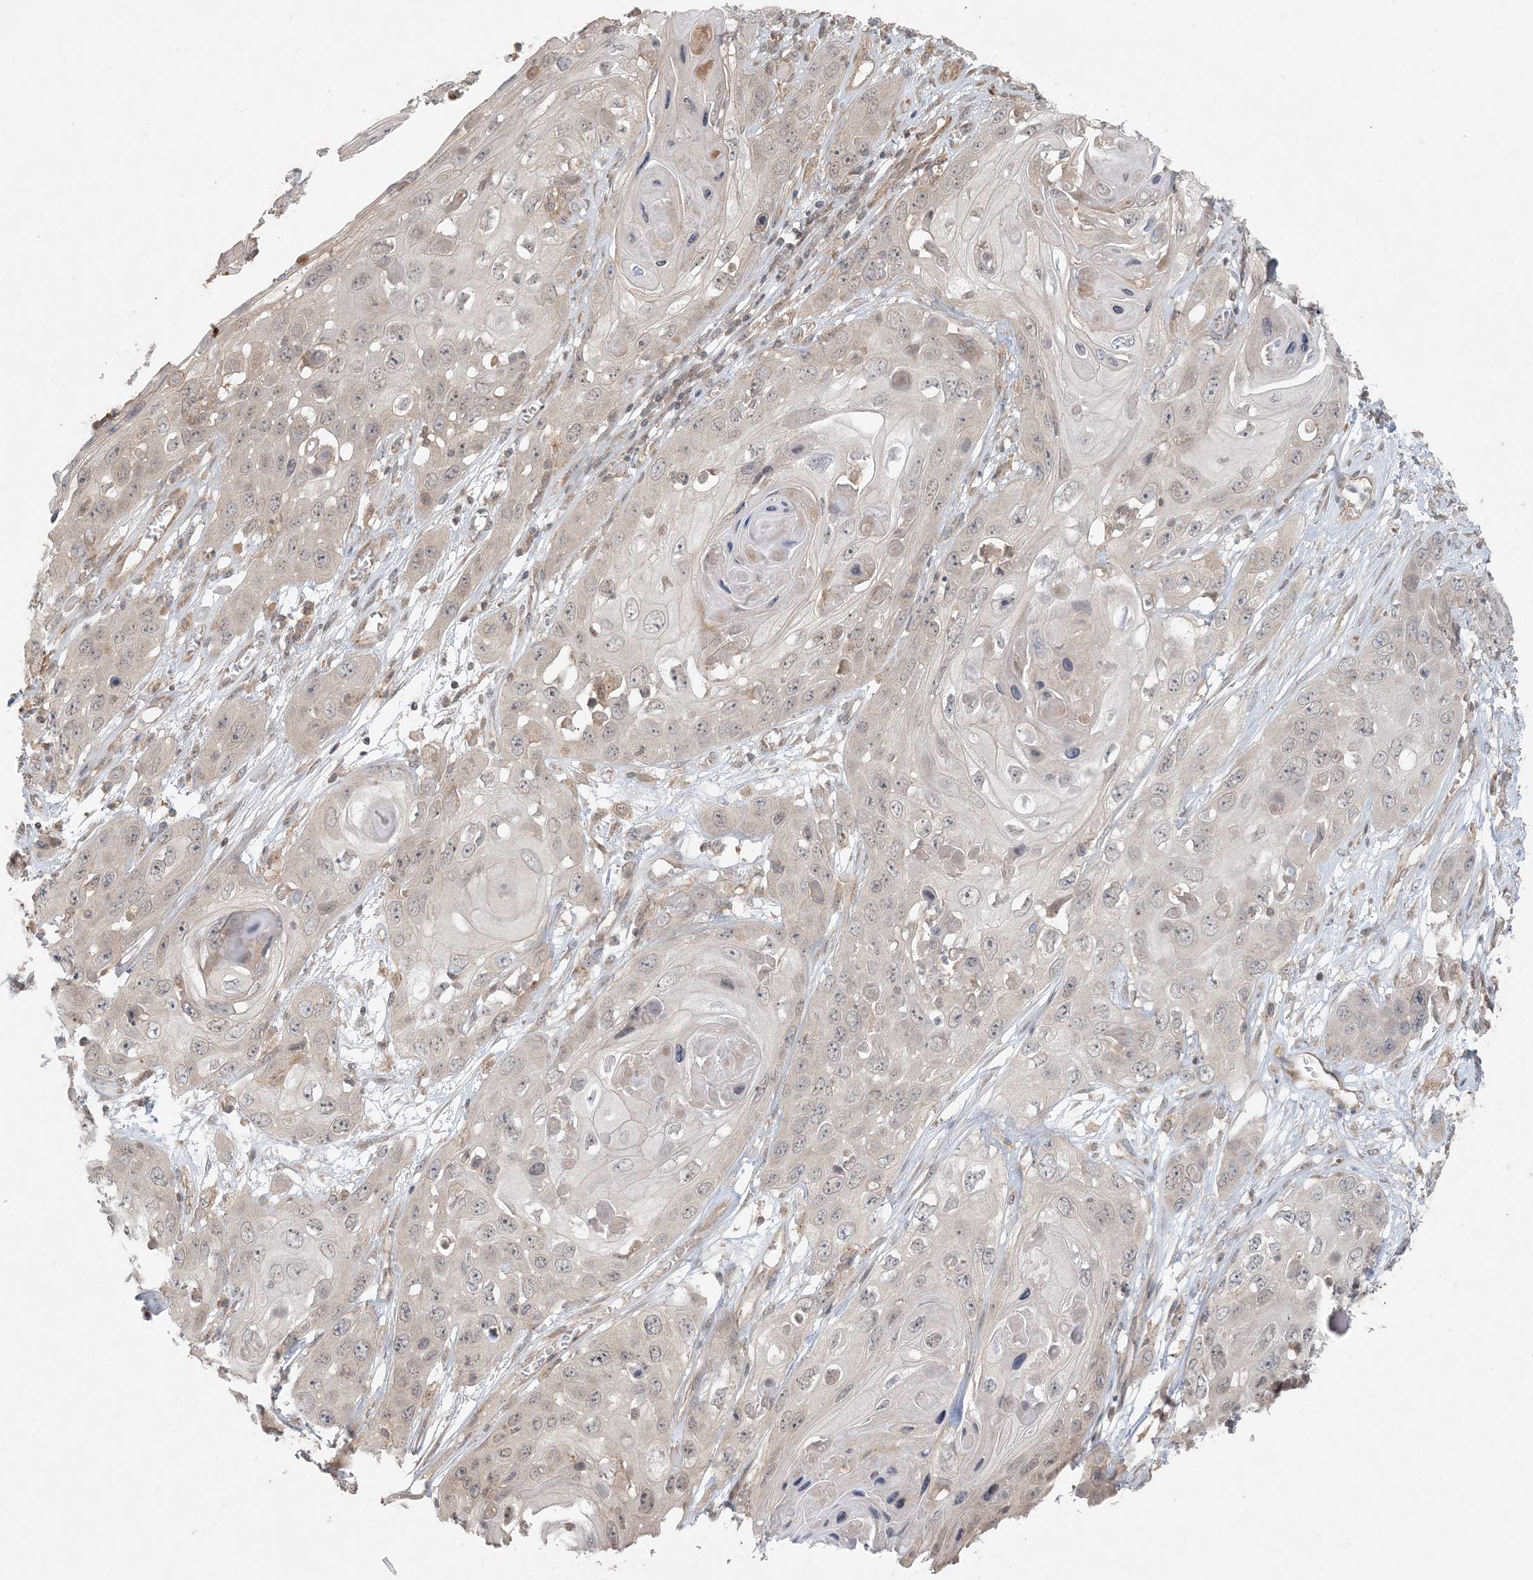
{"staining": {"intensity": "negative", "quantity": "none", "location": "none"}, "tissue": "skin cancer", "cell_type": "Tumor cells", "image_type": "cancer", "snomed": [{"axis": "morphology", "description": "Squamous cell carcinoma, NOS"}, {"axis": "topography", "description": "Skin"}], "caption": "High power microscopy micrograph of an IHC photomicrograph of skin cancer, revealing no significant staining in tumor cells.", "gene": "OBI1", "patient": {"sex": "male", "age": 55}}